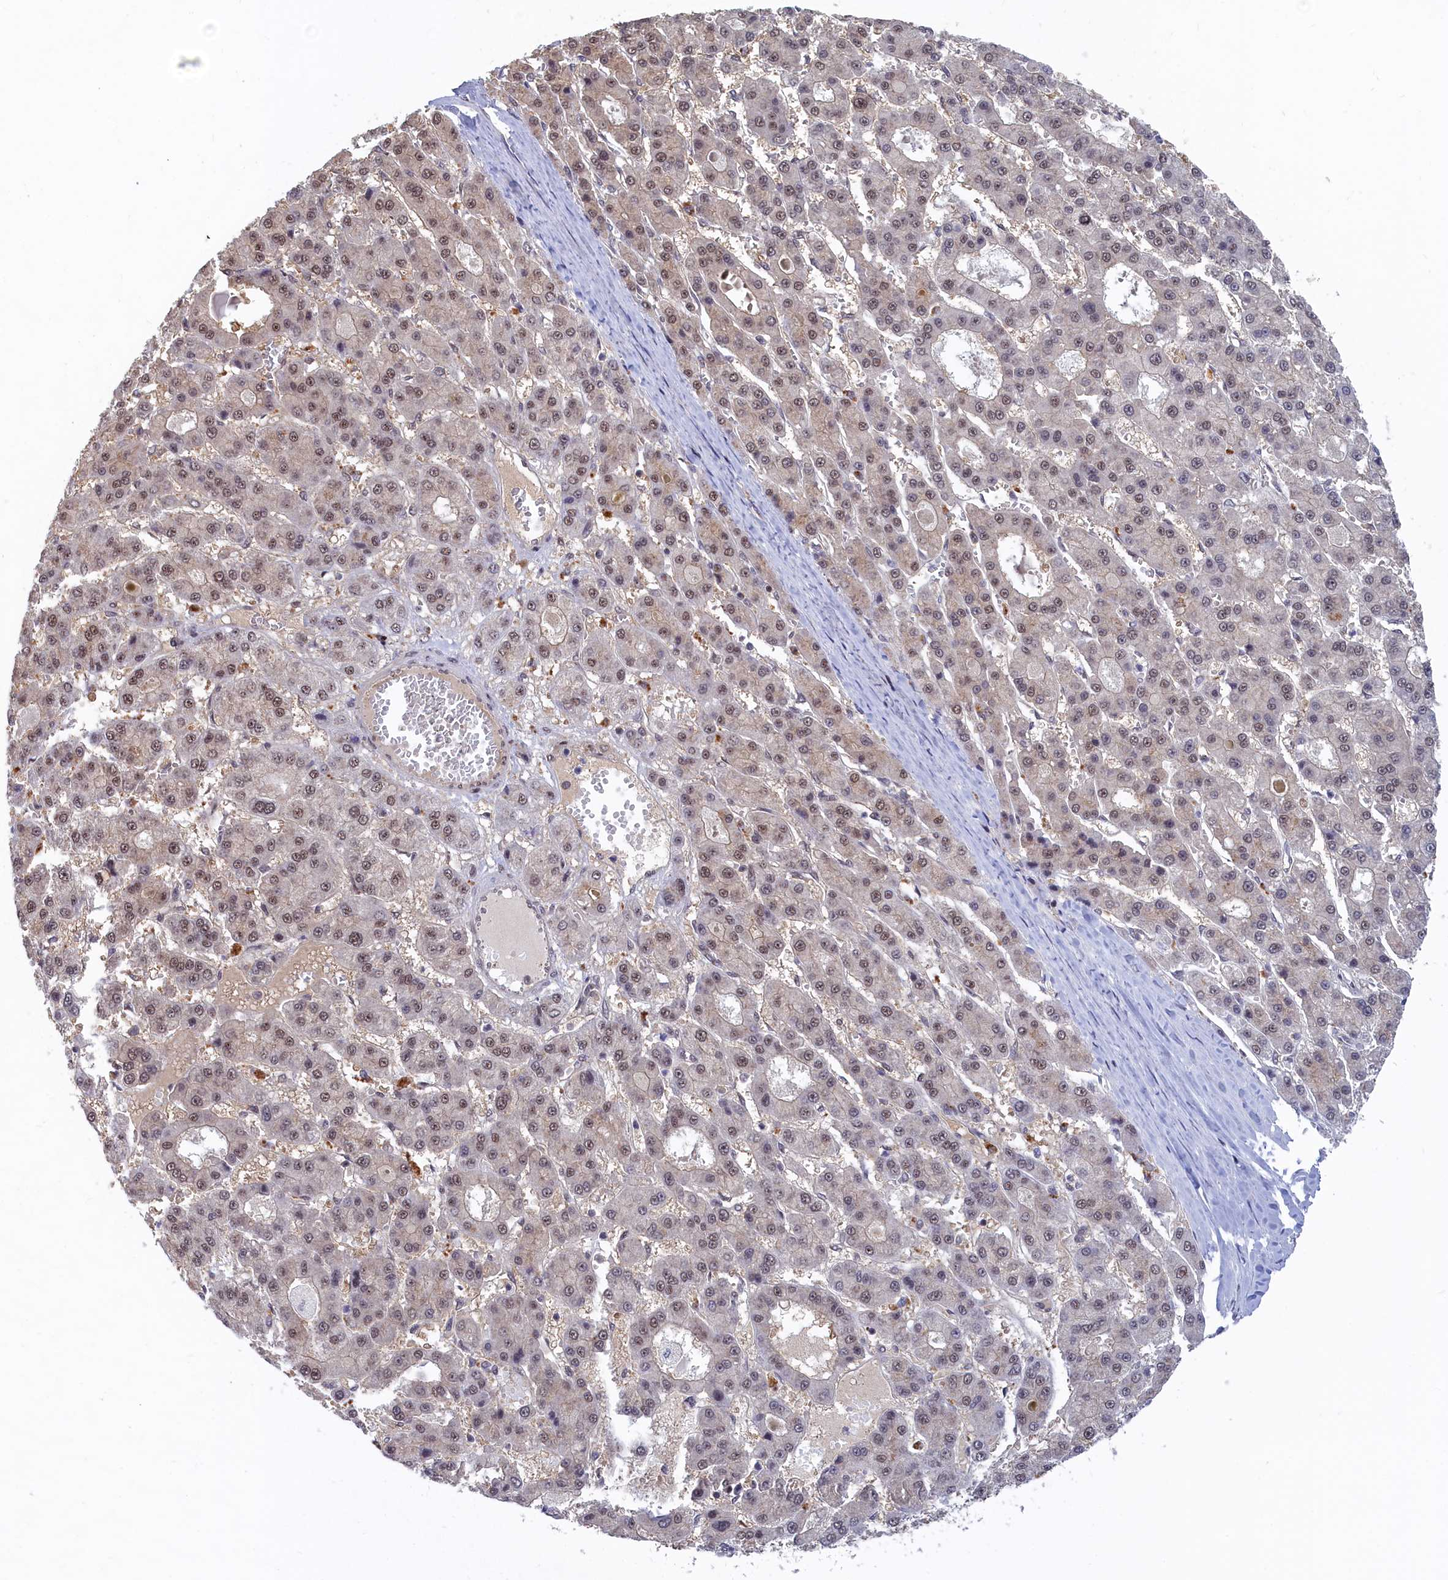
{"staining": {"intensity": "weak", "quantity": ">75%", "location": "nuclear"}, "tissue": "liver cancer", "cell_type": "Tumor cells", "image_type": "cancer", "snomed": [{"axis": "morphology", "description": "Carcinoma, Hepatocellular, NOS"}, {"axis": "topography", "description": "Liver"}], "caption": "A high-resolution image shows immunohistochemistry (IHC) staining of hepatocellular carcinoma (liver), which demonstrates weak nuclear positivity in about >75% of tumor cells. The protein of interest is shown in brown color, while the nuclei are stained blue.", "gene": "TAB1", "patient": {"sex": "male", "age": 70}}